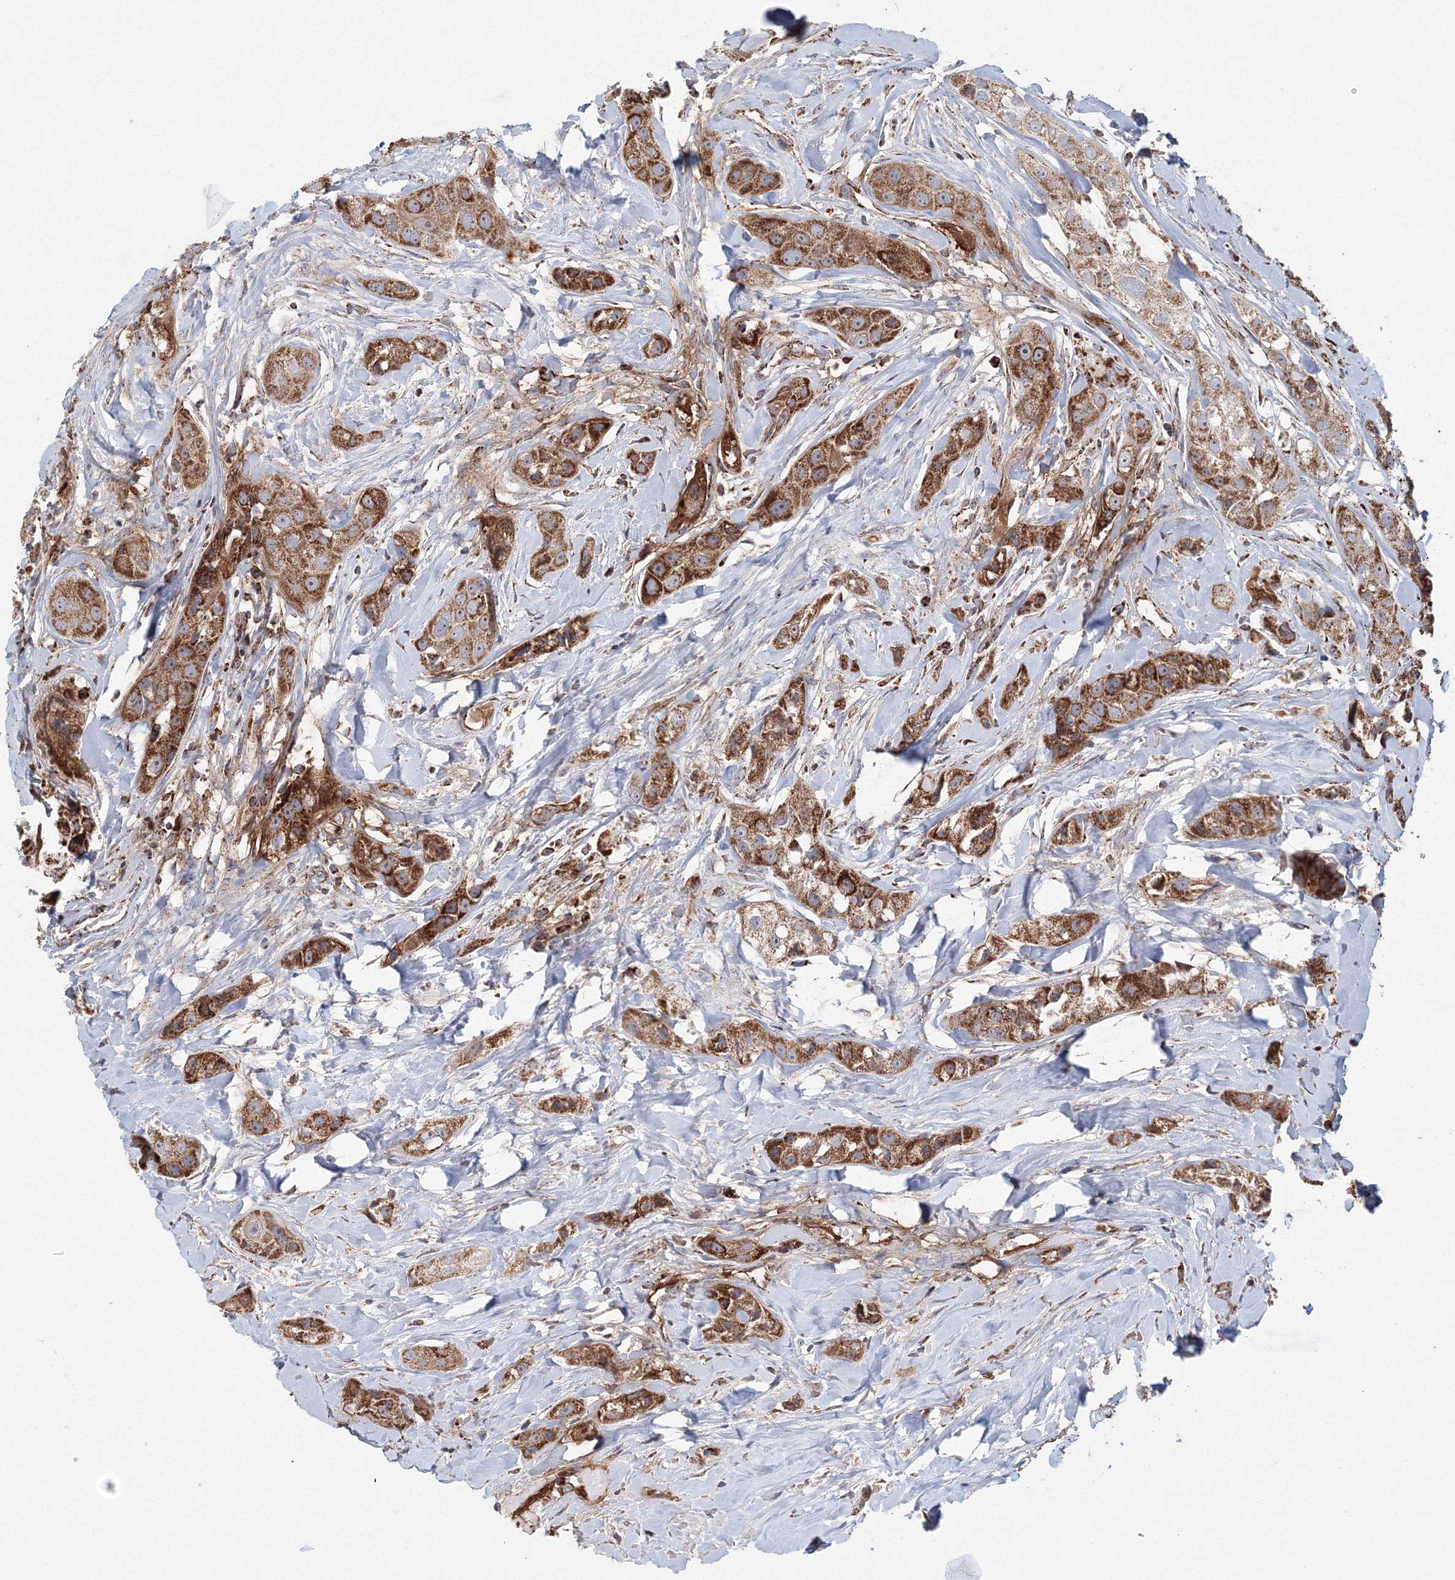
{"staining": {"intensity": "strong", "quantity": ">75%", "location": "cytoplasmic/membranous"}, "tissue": "head and neck cancer", "cell_type": "Tumor cells", "image_type": "cancer", "snomed": [{"axis": "morphology", "description": "Normal tissue, NOS"}, {"axis": "morphology", "description": "Squamous cell carcinoma, NOS"}, {"axis": "topography", "description": "Skeletal muscle"}, {"axis": "topography", "description": "Head-Neck"}], "caption": "Head and neck cancer stained for a protein exhibits strong cytoplasmic/membranous positivity in tumor cells.", "gene": "GRPEL1", "patient": {"sex": "male", "age": 51}}